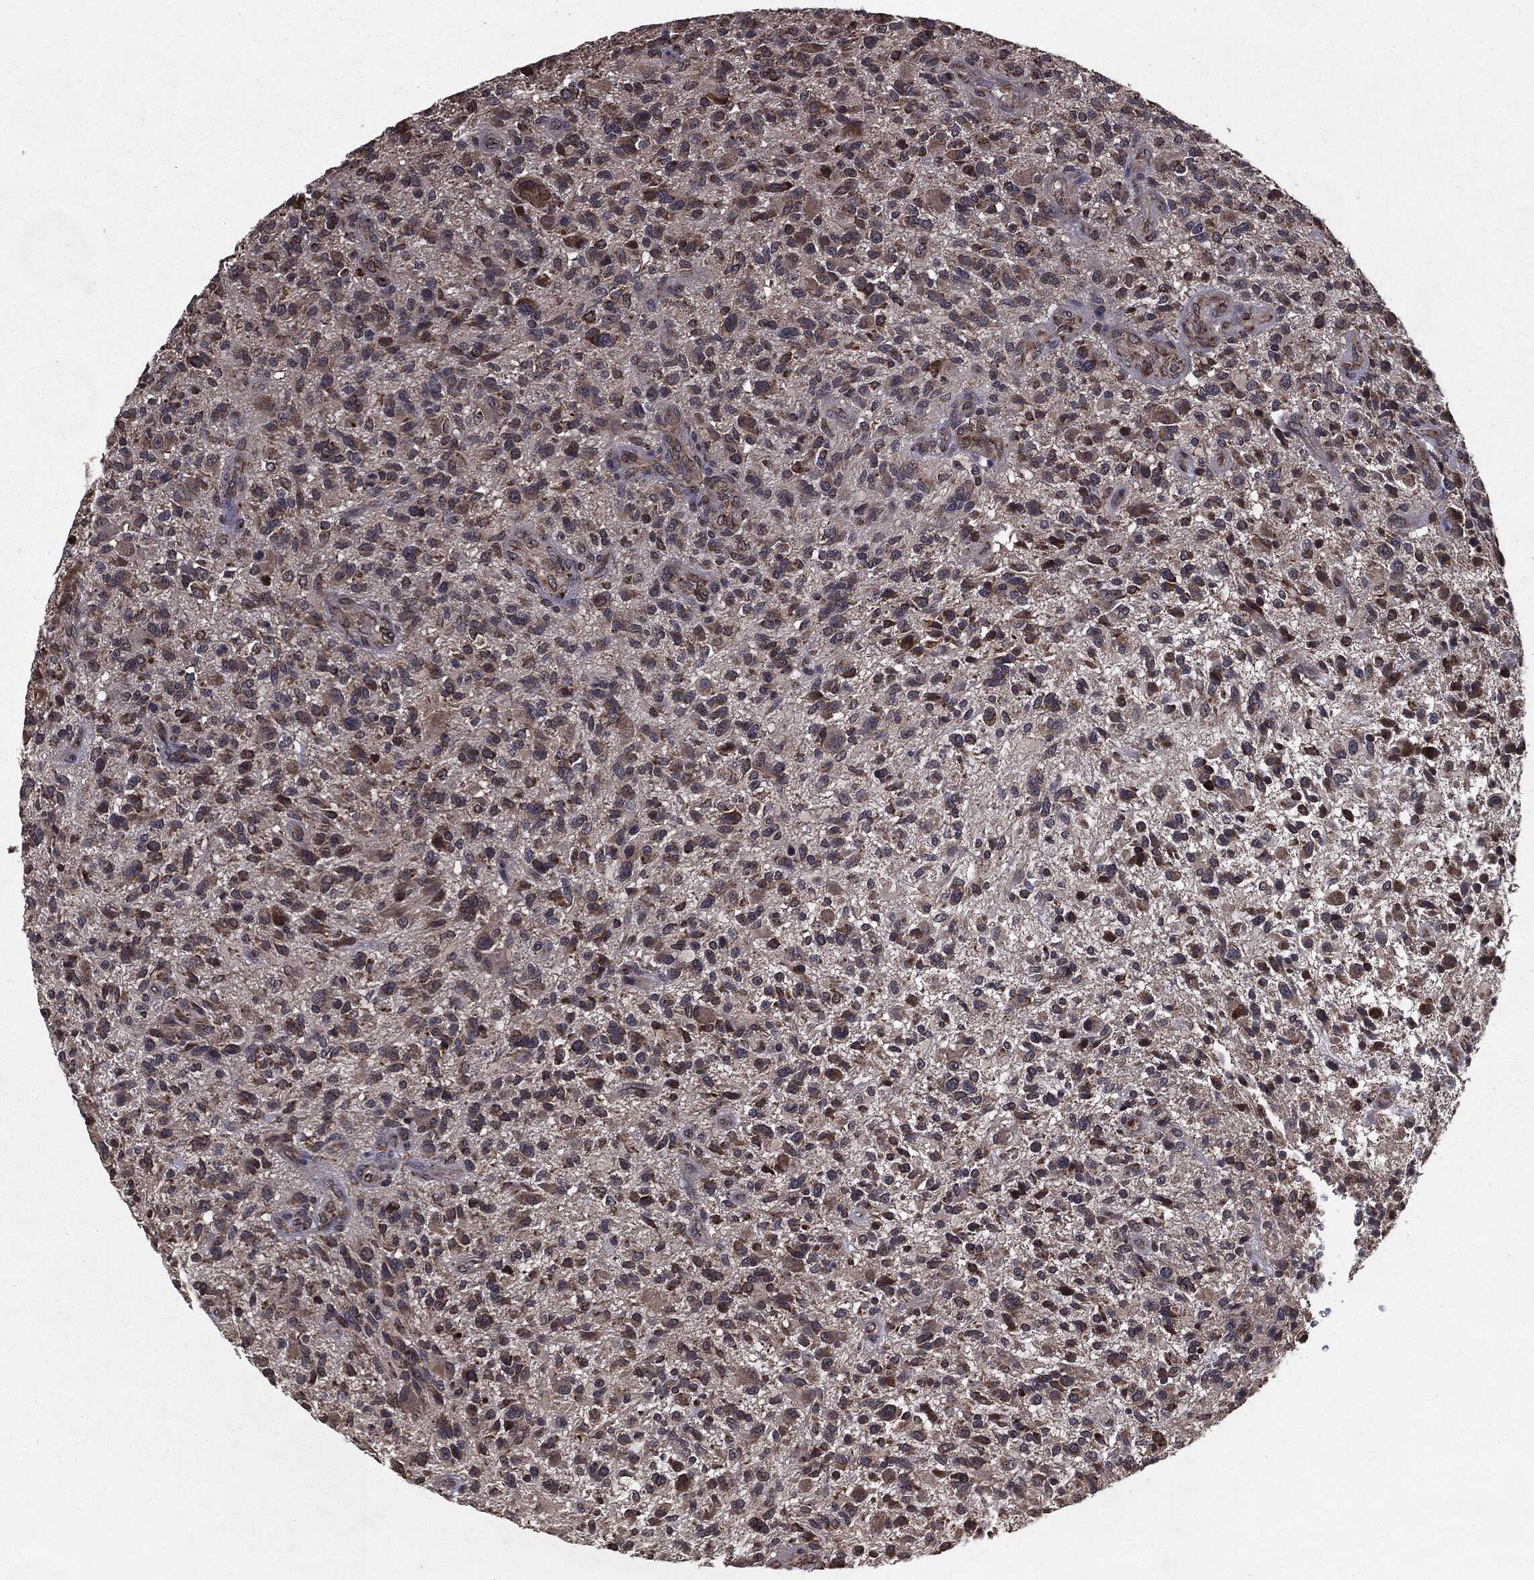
{"staining": {"intensity": "moderate", "quantity": "25%-75%", "location": "cytoplasmic/membranous"}, "tissue": "glioma", "cell_type": "Tumor cells", "image_type": "cancer", "snomed": [{"axis": "morphology", "description": "Glioma, malignant, High grade"}, {"axis": "topography", "description": "Brain"}], "caption": "High-grade glioma (malignant) was stained to show a protein in brown. There is medium levels of moderate cytoplasmic/membranous positivity in approximately 25%-75% of tumor cells. The protein is stained brown, and the nuclei are stained in blue (DAB IHC with brightfield microscopy, high magnification).", "gene": "HDAC5", "patient": {"sex": "male", "age": 47}}